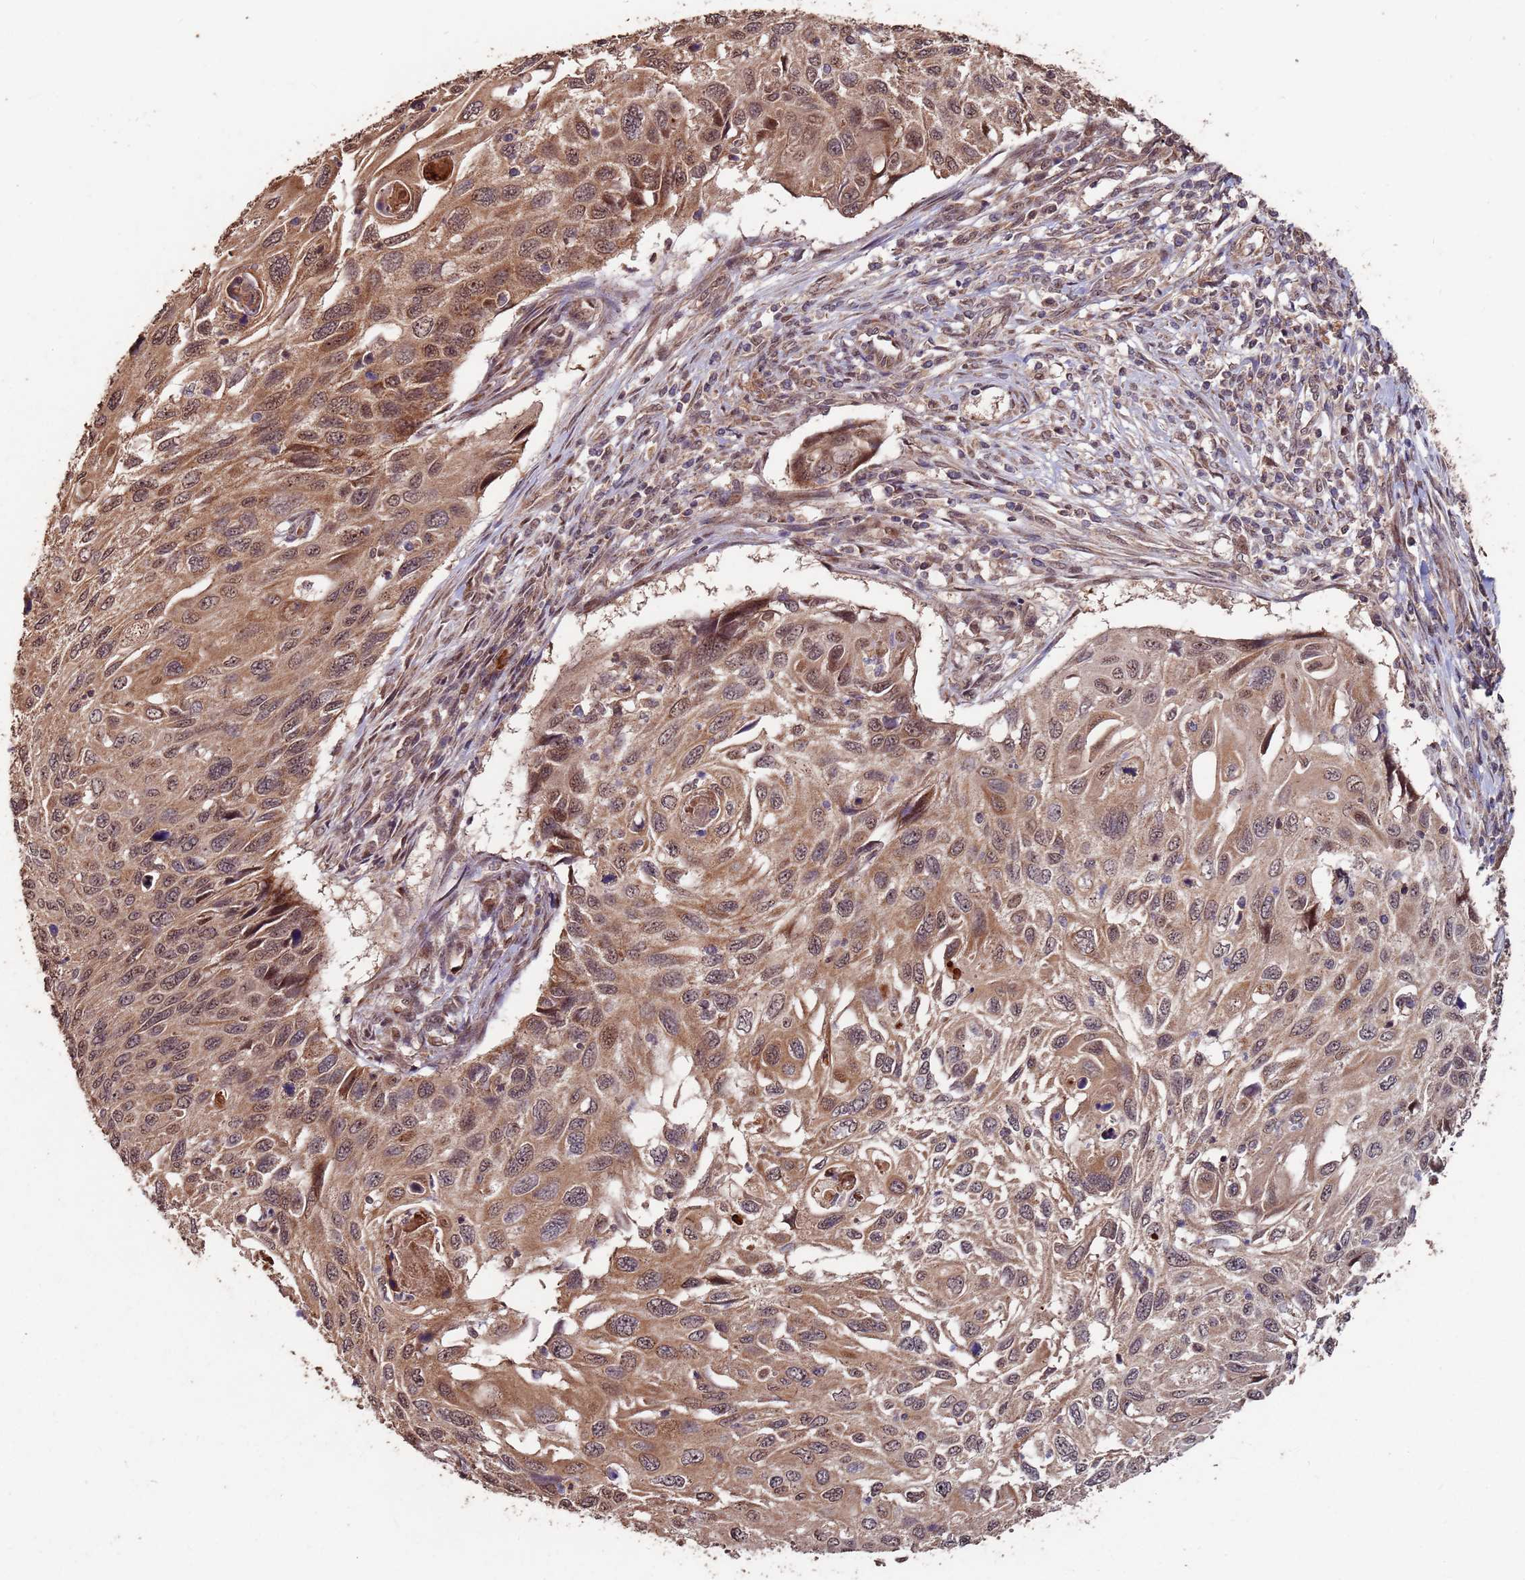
{"staining": {"intensity": "moderate", "quantity": ">75%", "location": "cytoplasmic/membranous,nuclear"}, "tissue": "cervical cancer", "cell_type": "Tumor cells", "image_type": "cancer", "snomed": [{"axis": "morphology", "description": "Squamous cell carcinoma, NOS"}, {"axis": "topography", "description": "Cervix"}], "caption": "This micrograph demonstrates immunohistochemistry (IHC) staining of human cervical squamous cell carcinoma, with medium moderate cytoplasmic/membranous and nuclear expression in about >75% of tumor cells.", "gene": "PRR7", "patient": {"sex": "female", "age": 70}}